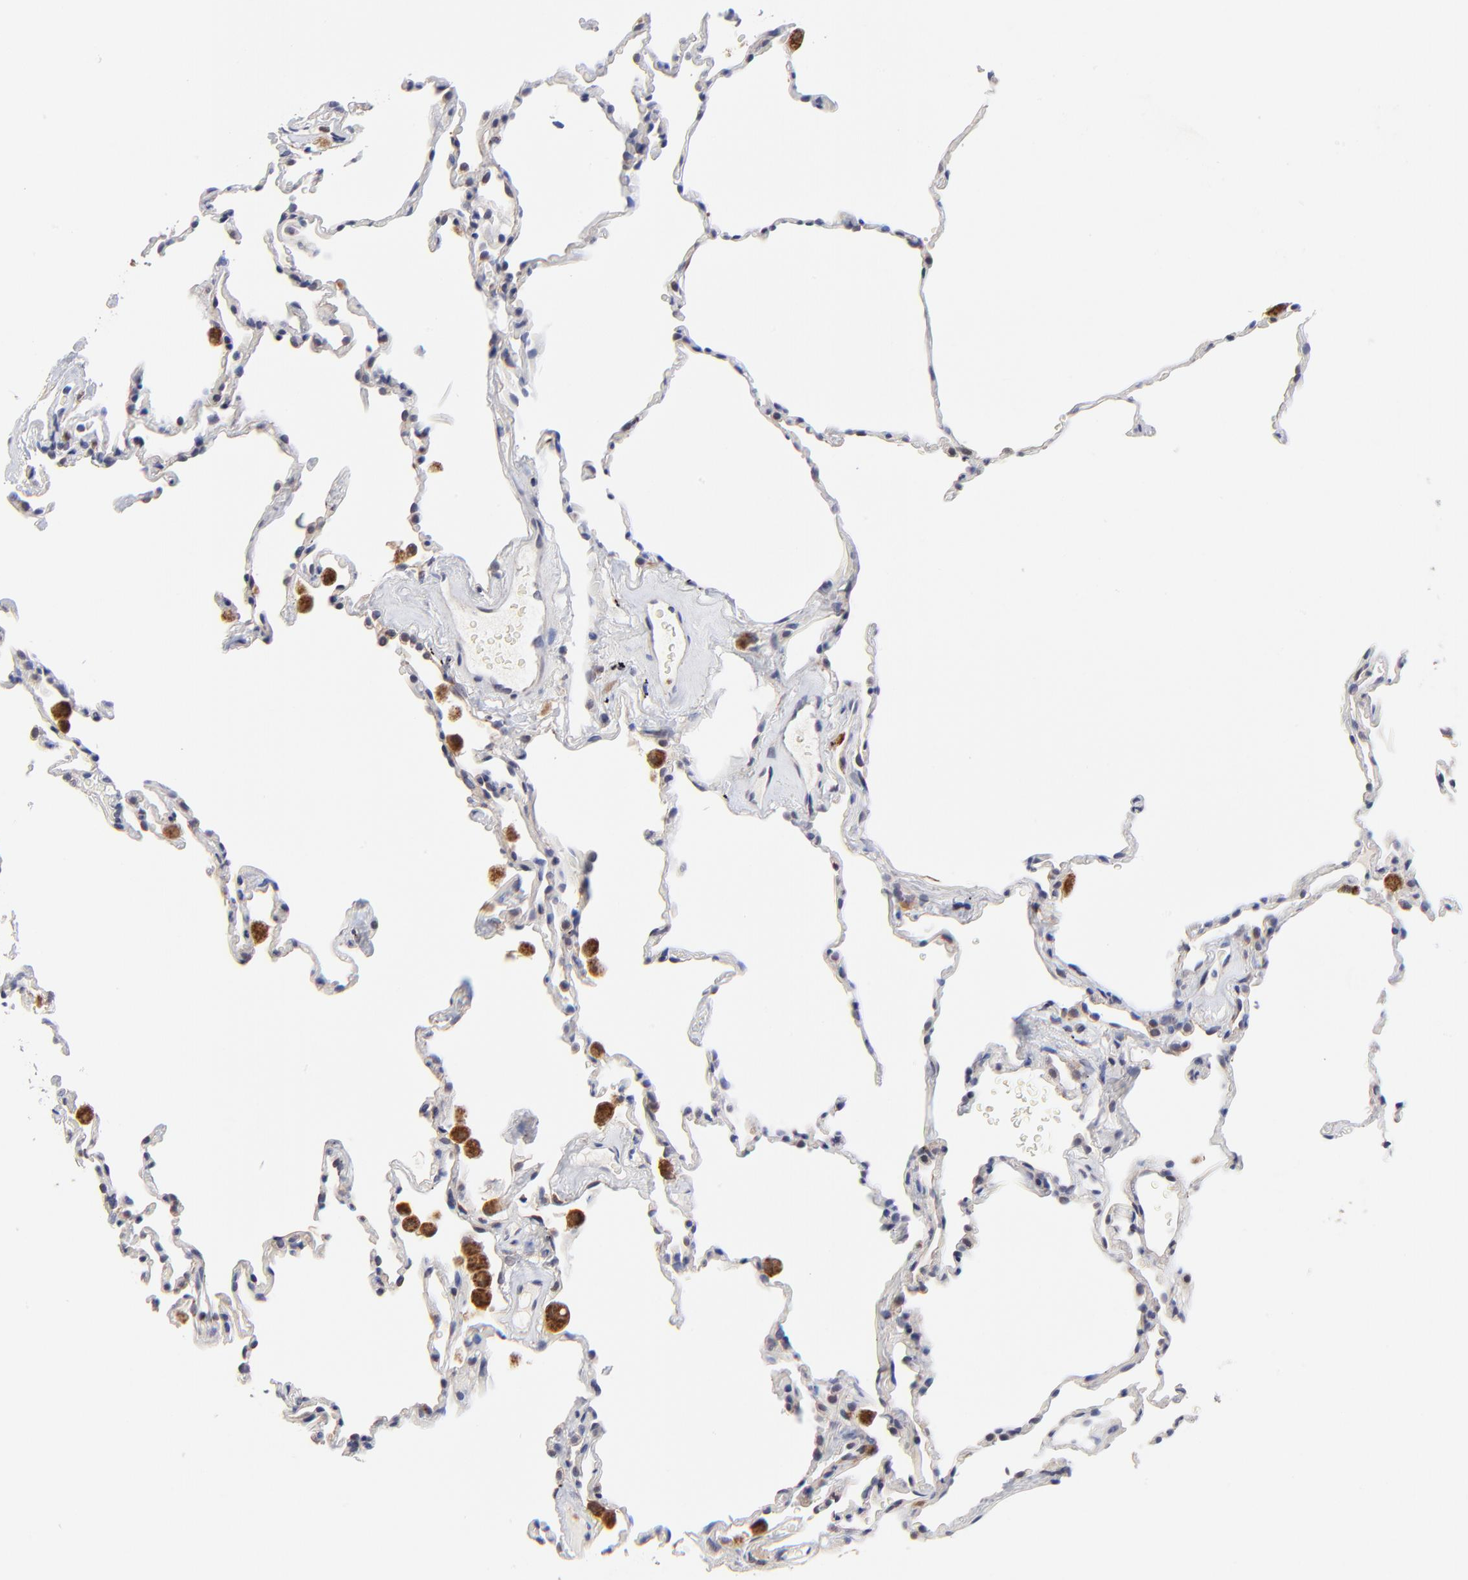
{"staining": {"intensity": "negative", "quantity": "none", "location": "none"}, "tissue": "lung", "cell_type": "Alveolar cells", "image_type": "normal", "snomed": [{"axis": "morphology", "description": "Normal tissue, NOS"}, {"axis": "morphology", "description": "Soft tissue tumor metastatic"}, {"axis": "topography", "description": "Lung"}], "caption": "IHC micrograph of normal human lung stained for a protein (brown), which displays no expression in alveolar cells.", "gene": "FBXL12", "patient": {"sex": "male", "age": 59}}